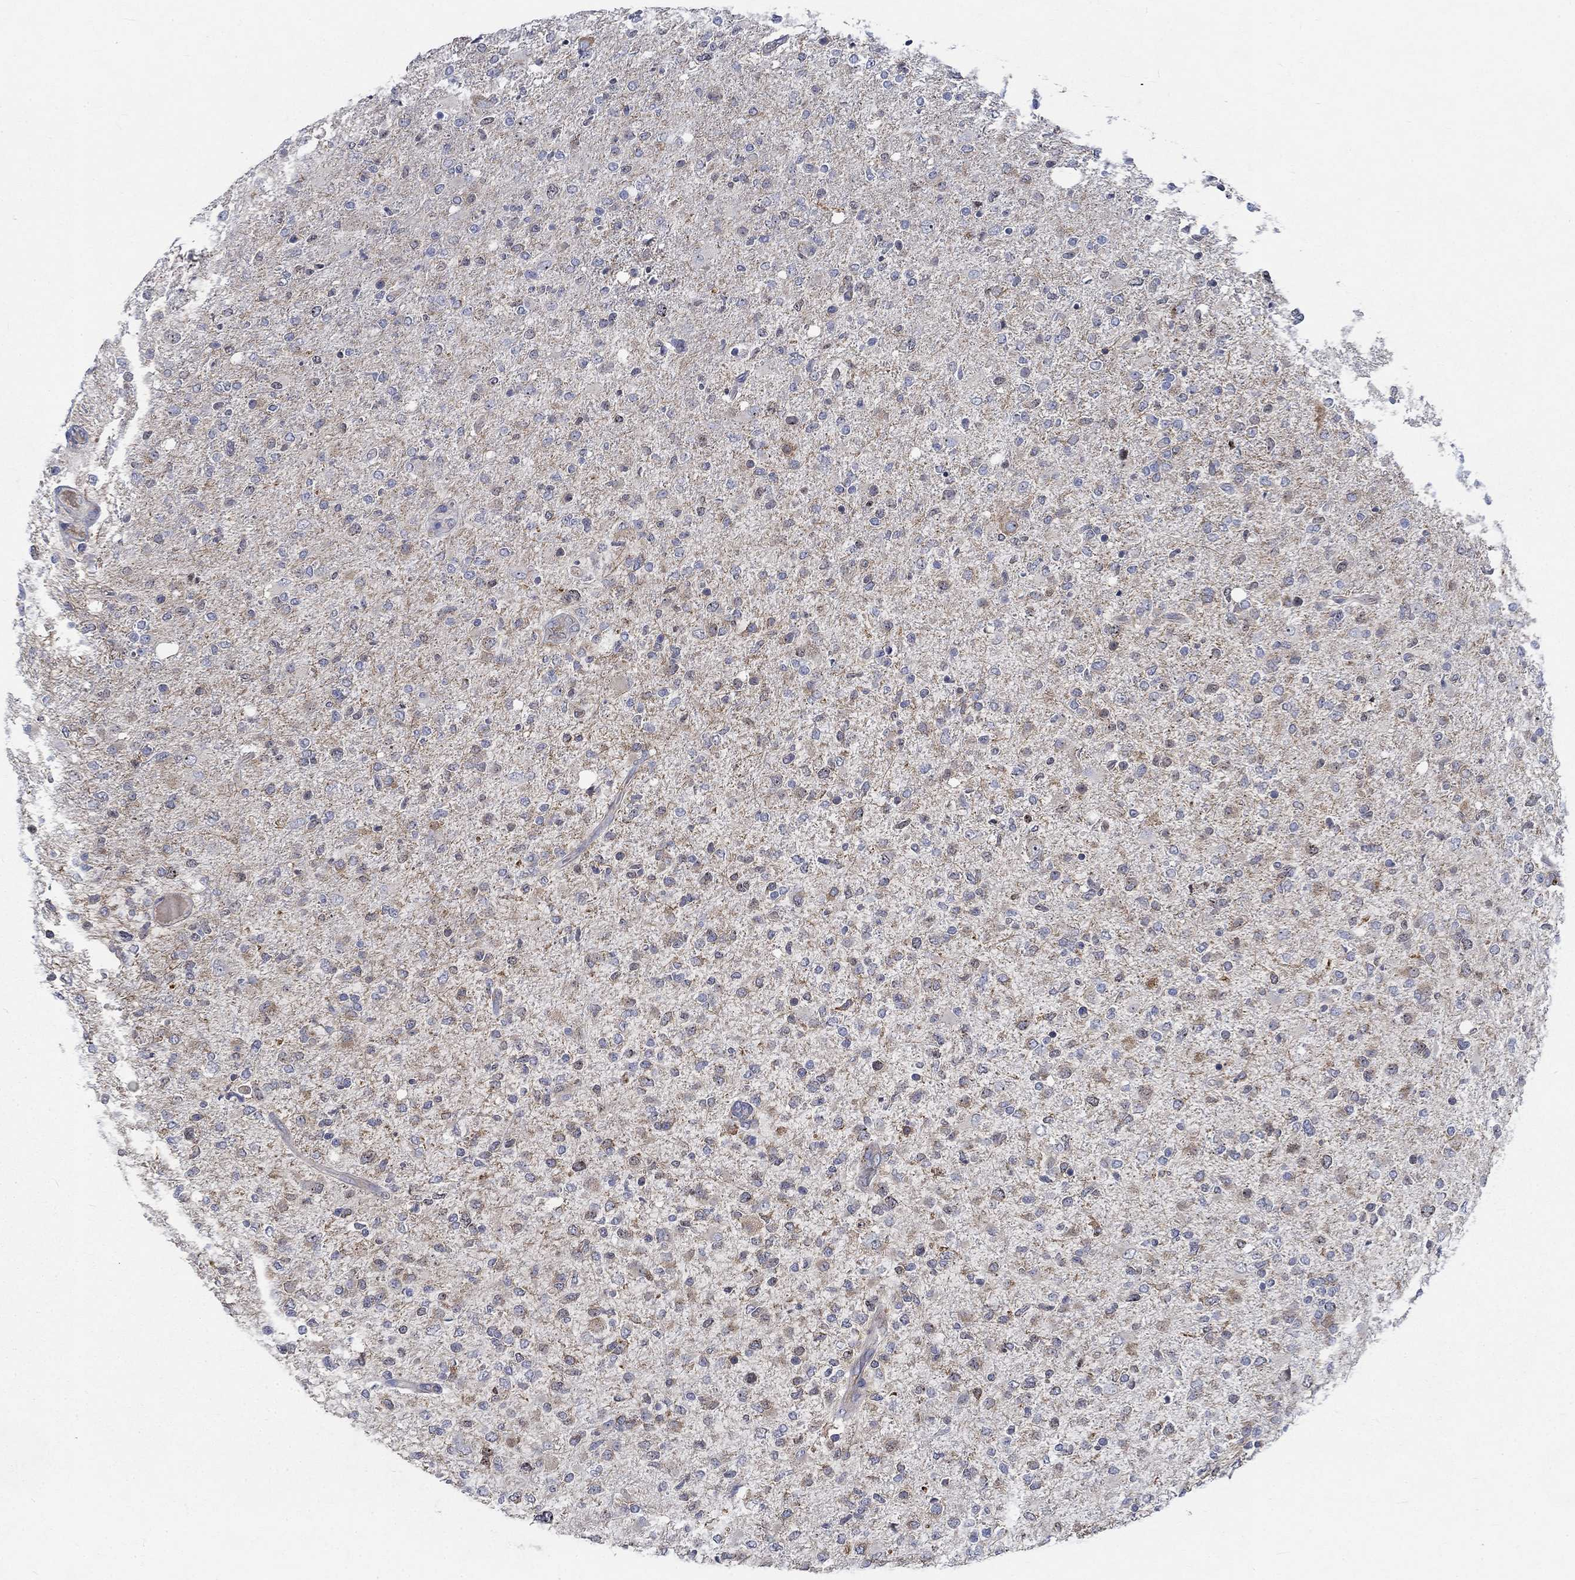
{"staining": {"intensity": "weak", "quantity": "<25%", "location": "cytoplasmic/membranous"}, "tissue": "glioma", "cell_type": "Tumor cells", "image_type": "cancer", "snomed": [{"axis": "morphology", "description": "Glioma, malignant, High grade"}, {"axis": "topography", "description": "Cerebral cortex"}], "caption": "IHC histopathology image of neoplastic tissue: human glioma stained with DAB shows no significant protein staining in tumor cells. (Immunohistochemistry, brightfield microscopy, high magnification).", "gene": "MMP24", "patient": {"sex": "male", "age": 70}}